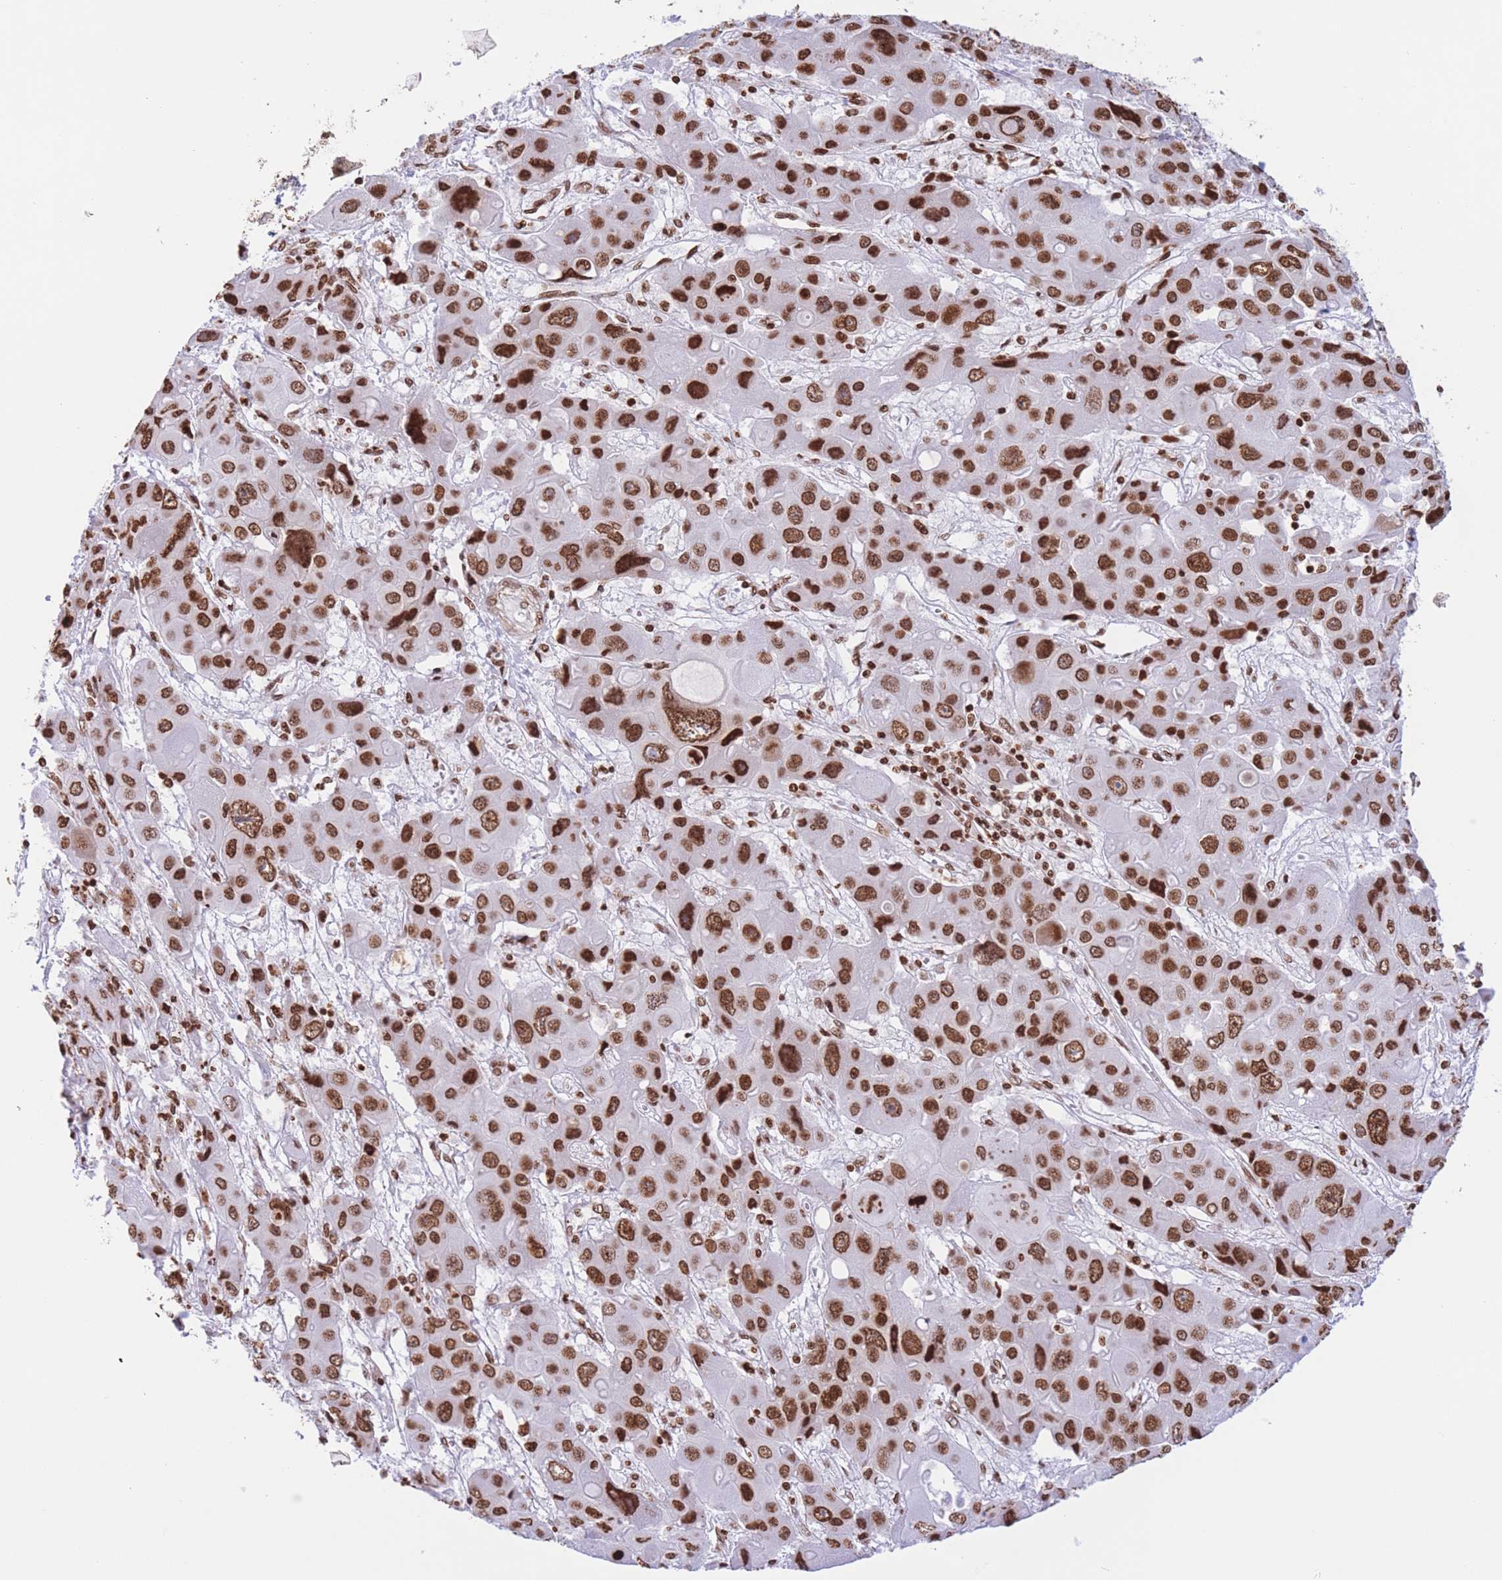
{"staining": {"intensity": "strong", "quantity": ">75%", "location": "nuclear"}, "tissue": "liver cancer", "cell_type": "Tumor cells", "image_type": "cancer", "snomed": [{"axis": "morphology", "description": "Cholangiocarcinoma"}, {"axis": "topography", "description": "Liver"}], "caption": "A micrograph showing strong nuclear positivity in about >75% of tumor cells in cholangiocarcinoma (liver), as visualized by brown immunohistochemical staining.", "gene": "H2BC11", "patient": {"sex": "male", "age": 67}}